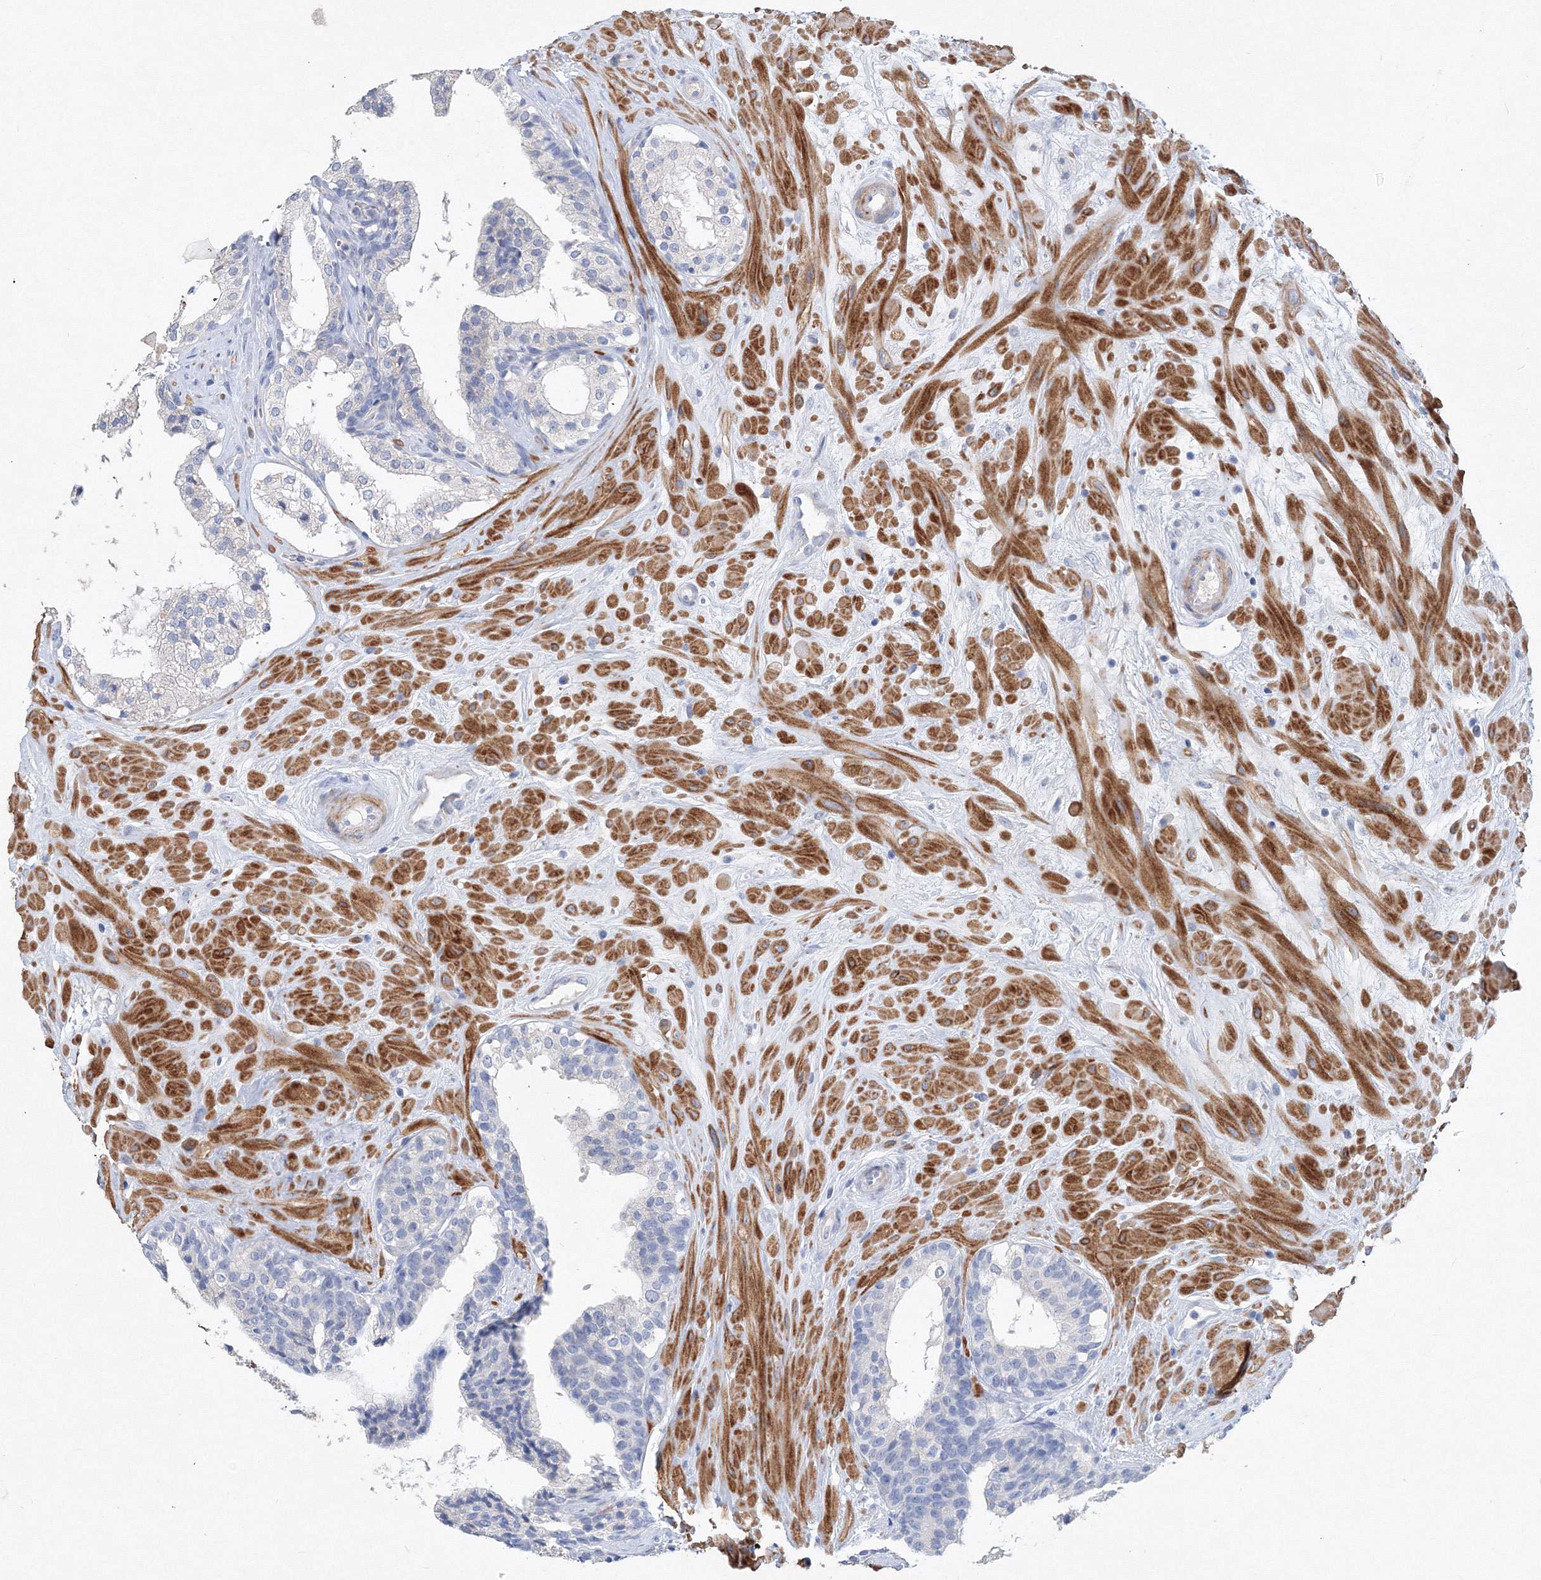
{"staining": {"intensity": "negative", "quantity": "none", "location": "none"}, "tissue": "prostate cancer", "cell_type": "Tumor cells", "image_type": "cancer", "snomed": [{"axis": "morphology", "description": "Adenocarcinoma, High grade"}, {"axis": "topography", "description": "Prostate"}], "caption": "Tumor cells show no significant positivity in high-grade adenocarcinoma (prostate).", "gene": "OSBPL6", "patient": {"sex": "male", "age": 56}}